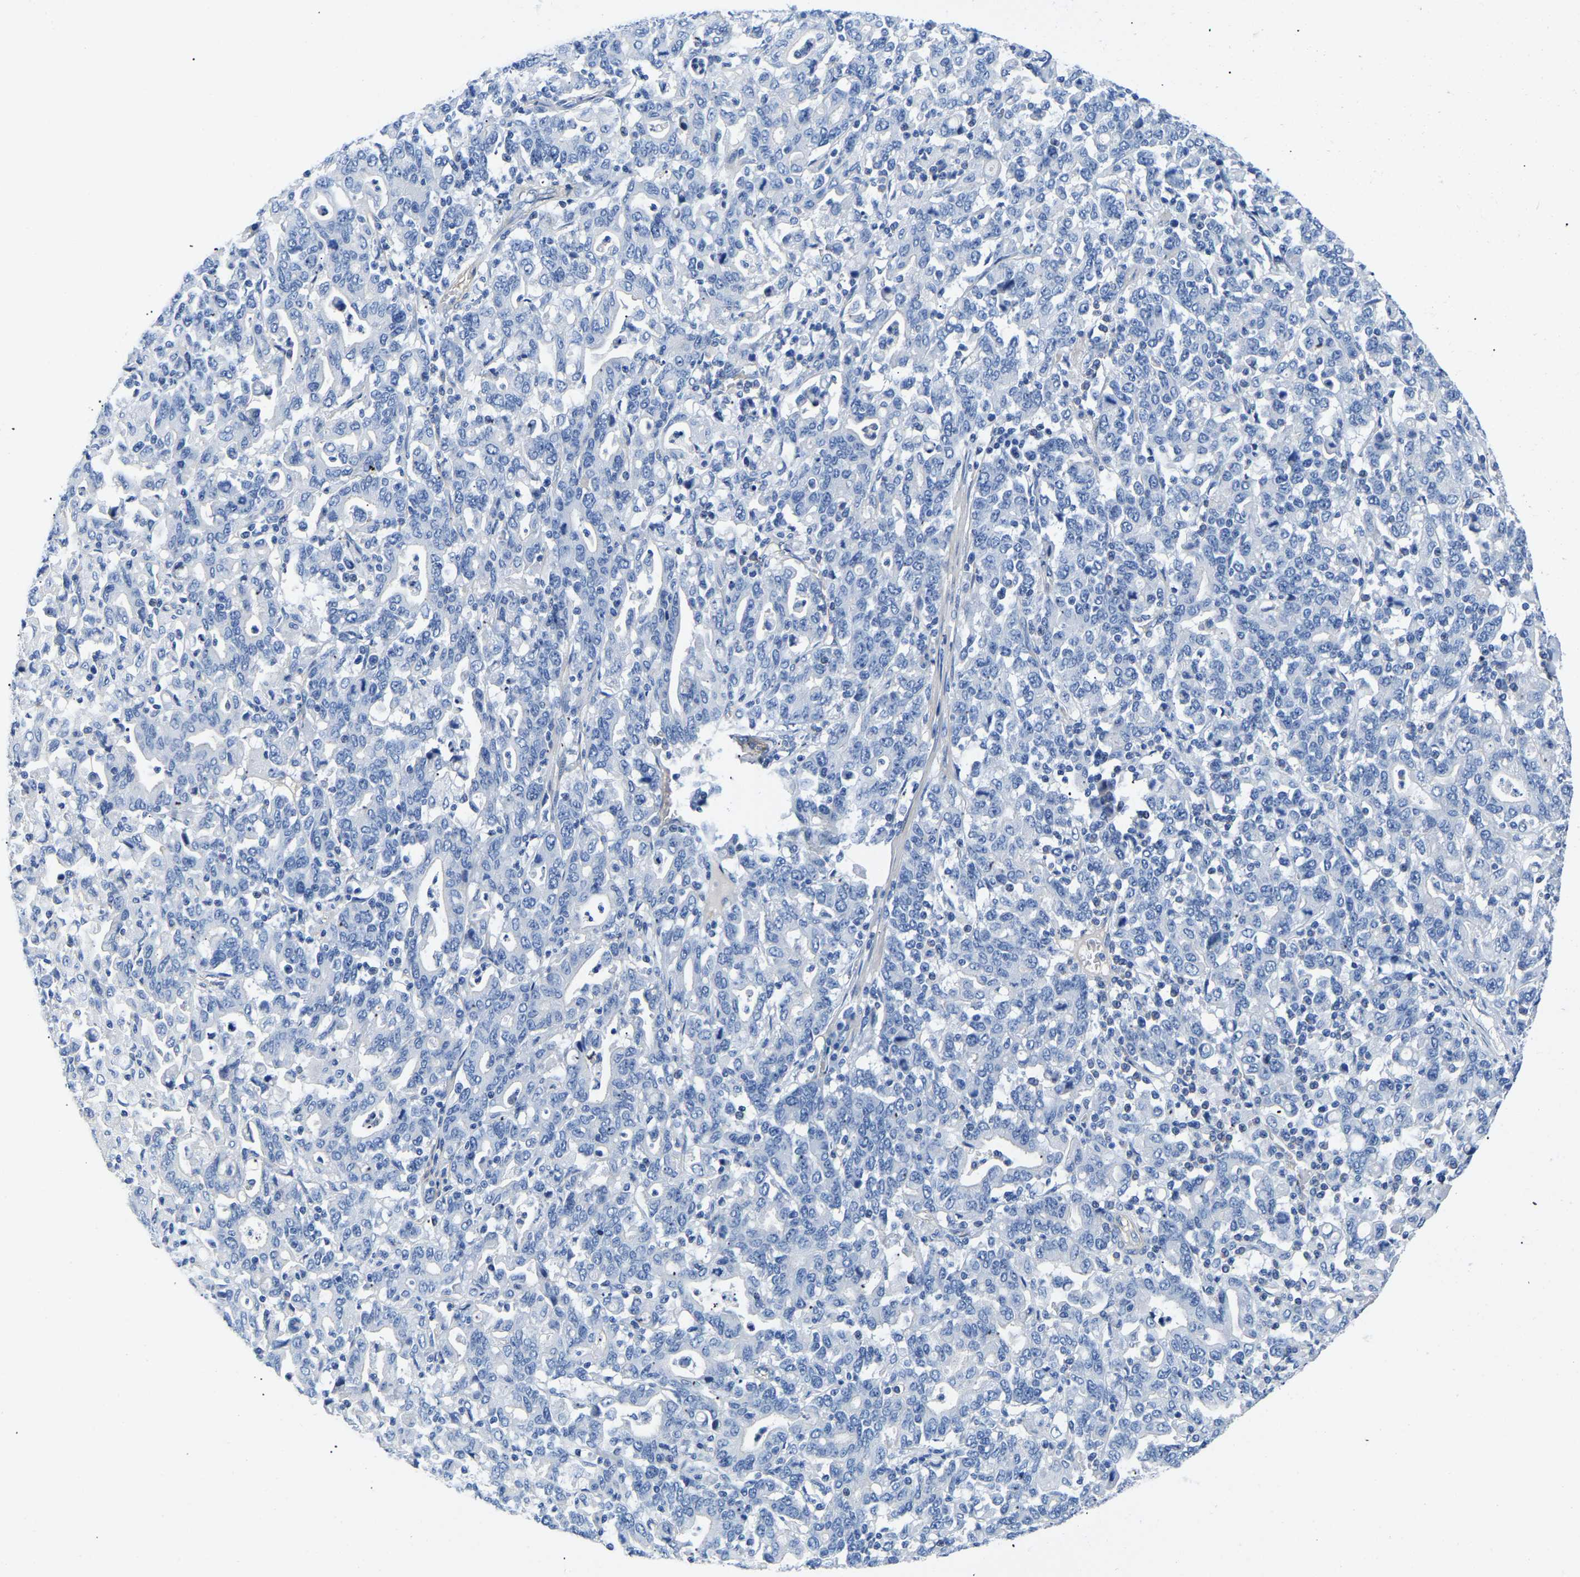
{"staining": {"intensity": "negative", "quantity": "none", "location": "none"}, "tissue": "stomach cancer", "cell_type": "Tumor cells", "image_type": "cancer", "snomed": [{"axis": "morphology", "description": "Adenocarcinoma, NOS"}, {"axis": "topography", "description": "Stomach, upper"}], "caption": "Stomach cancer stained for a protein using immunohistochemistry (IHC) displays no expression tumor cells.", "gene": "UPK3A", "patient": {"sex": "male", "age": 69}}